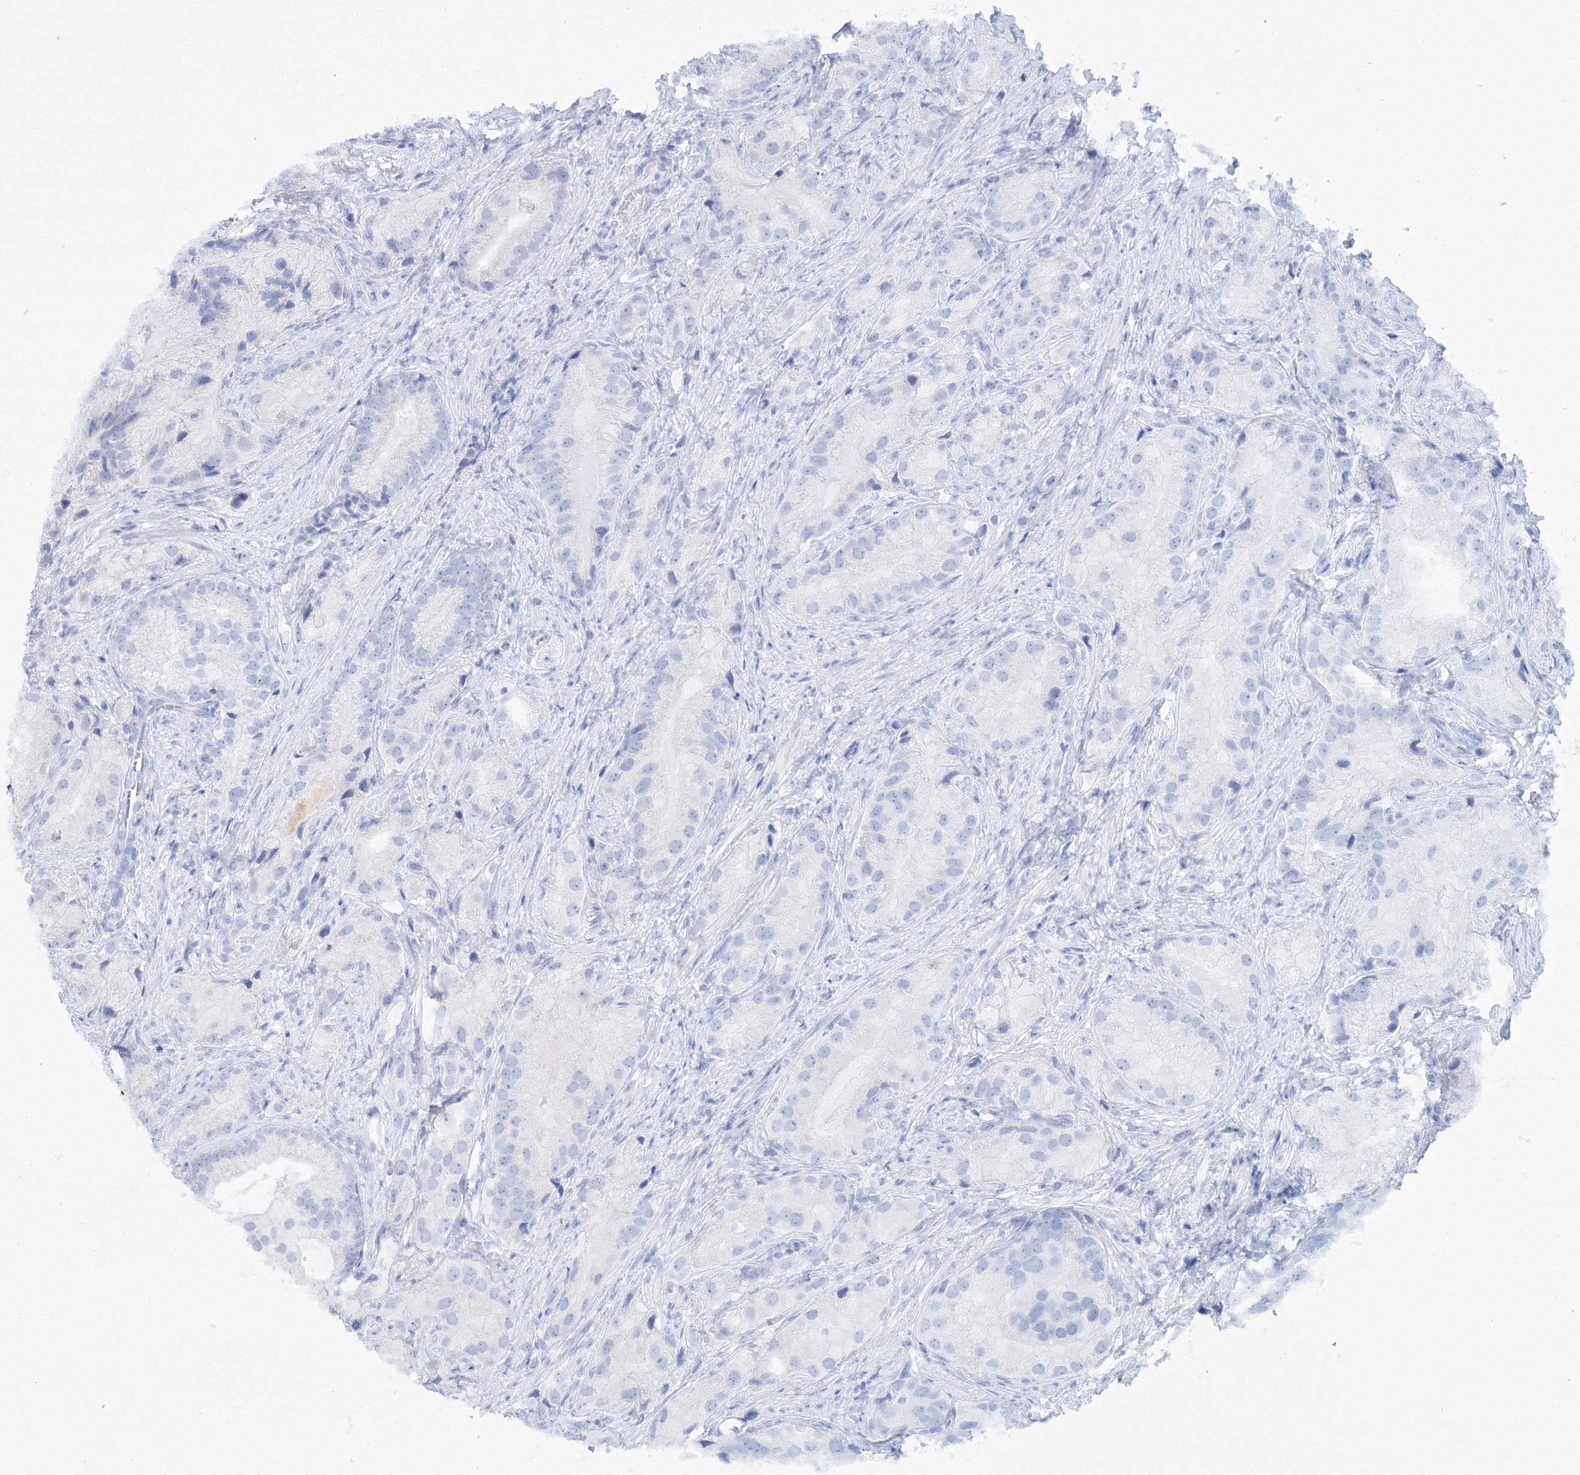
{"staining": {"intensity": "negative", "quantity": "none", "location": "none"}, "tissue": "prostate cancer", "cell_type": "Tumor cells", "image_type": "cancer", "snomed": [{"axis": "morphology", "description": "Adenocarcinoma, Low grade"}, {"axis": "topography", "description": "Prostate"}], "caption": "This is an immunohistochemistry (IHC) photomicrograph of adenocarcinoma (low-grade) (prostate). There is no positivity in tumor cells.", "gene": "MKRN2", "patient": {"sex": "male", "age": 71}}